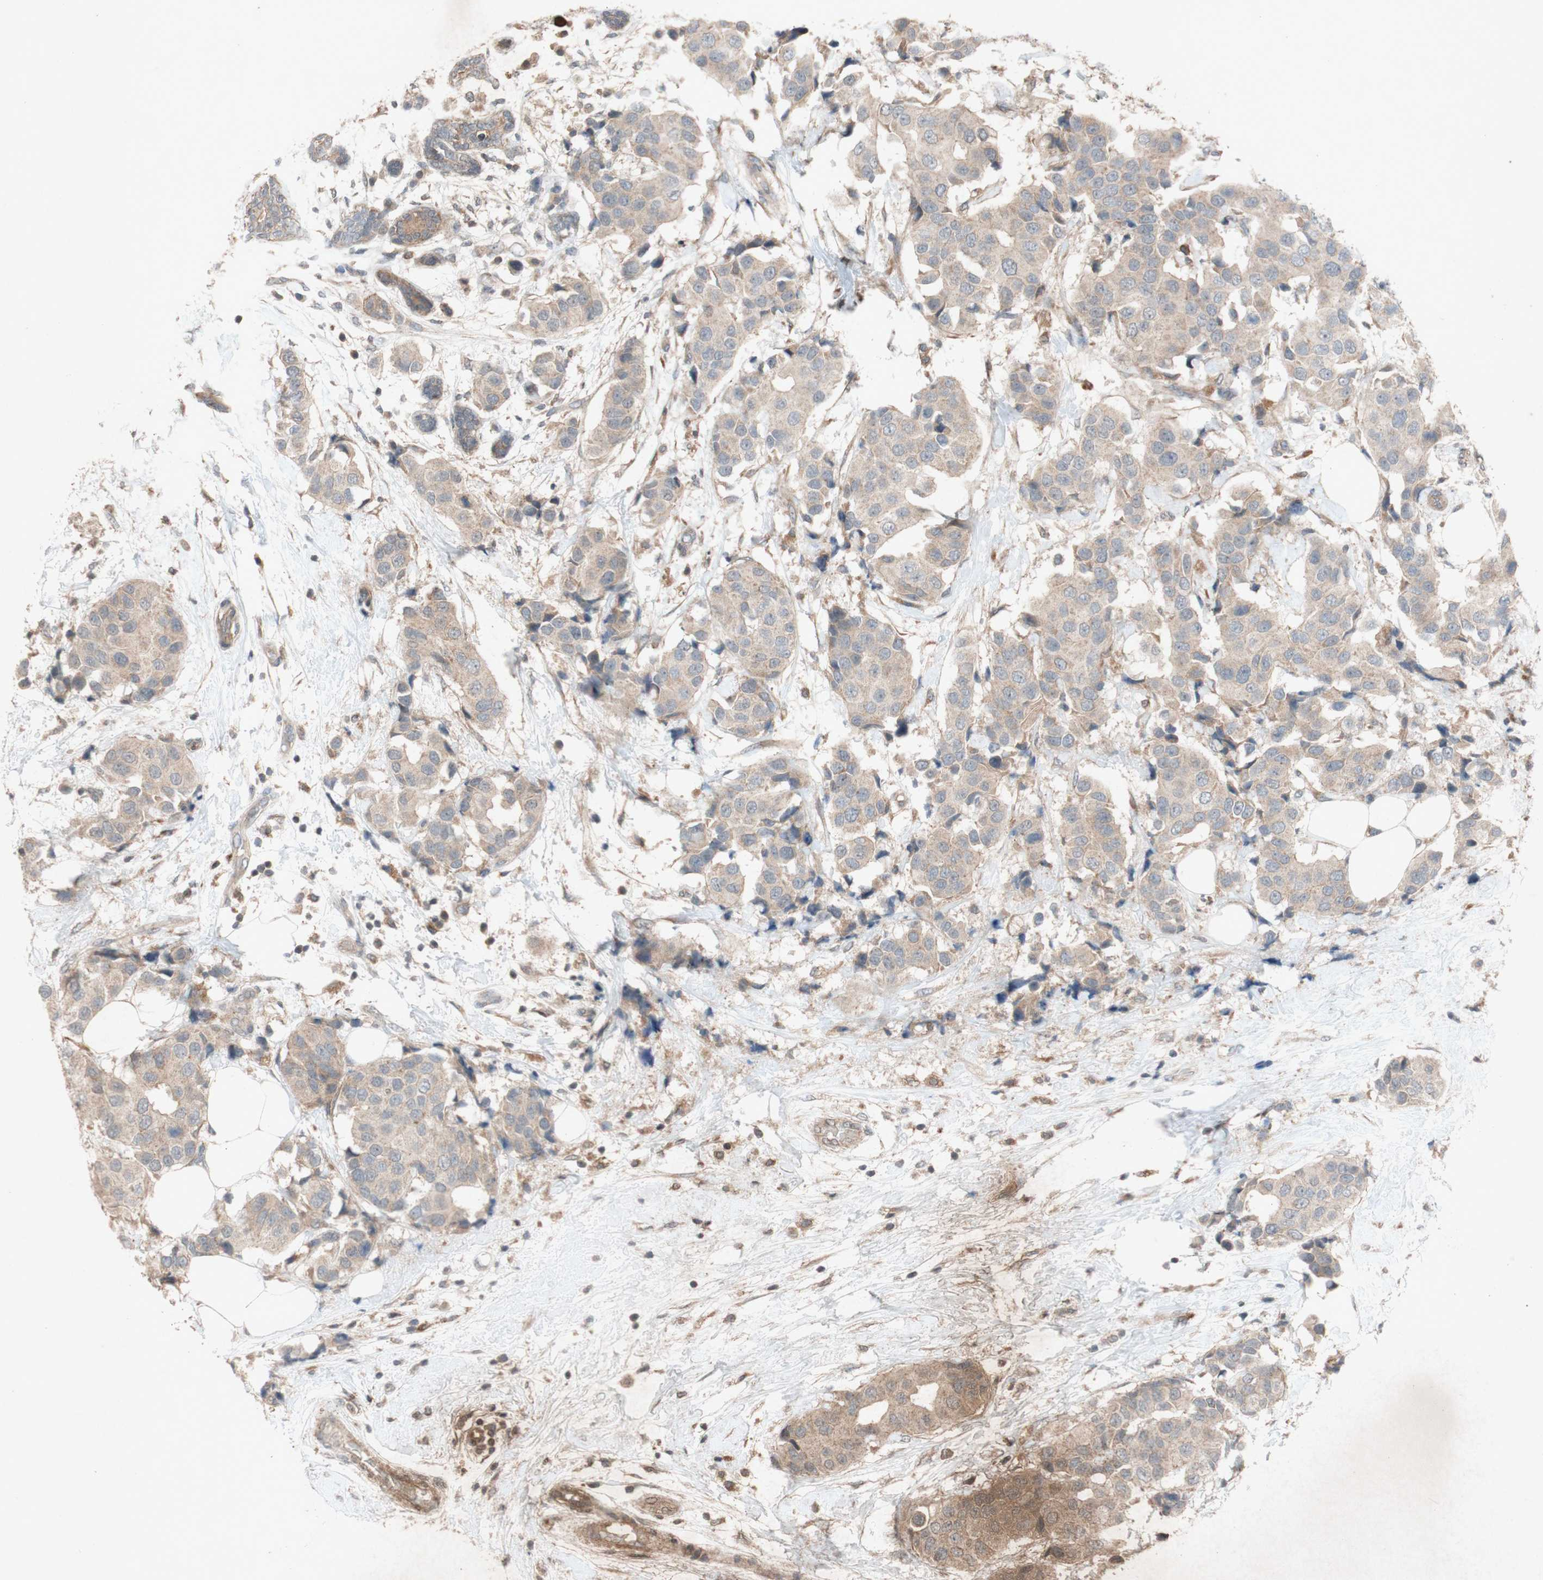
{"staining": {"intensity": "weak", "quantity": ">75%", "location": "cytoplasmic/membranous"}, "tissue": "breast cancer", "cell_type": "Tumor cells", "image_type": "cancer", "snomed": [{"axis": "morphology", "description": "Normal tissue, NOS"}, {"axis": "morphology", "description": "Duct carcinoma"}, {"axis": "topography", "description": "Breast"}], "caption": "About >75% of tumor cells in breast cancer (invasive ductal carcinoma) demonstrate weak cytoplasmic/membranous protein expression as visualized by brown immunohistochemical staining.", "gene": "ATP6V1F", "patient": {"sex": "female", "age": 39}}